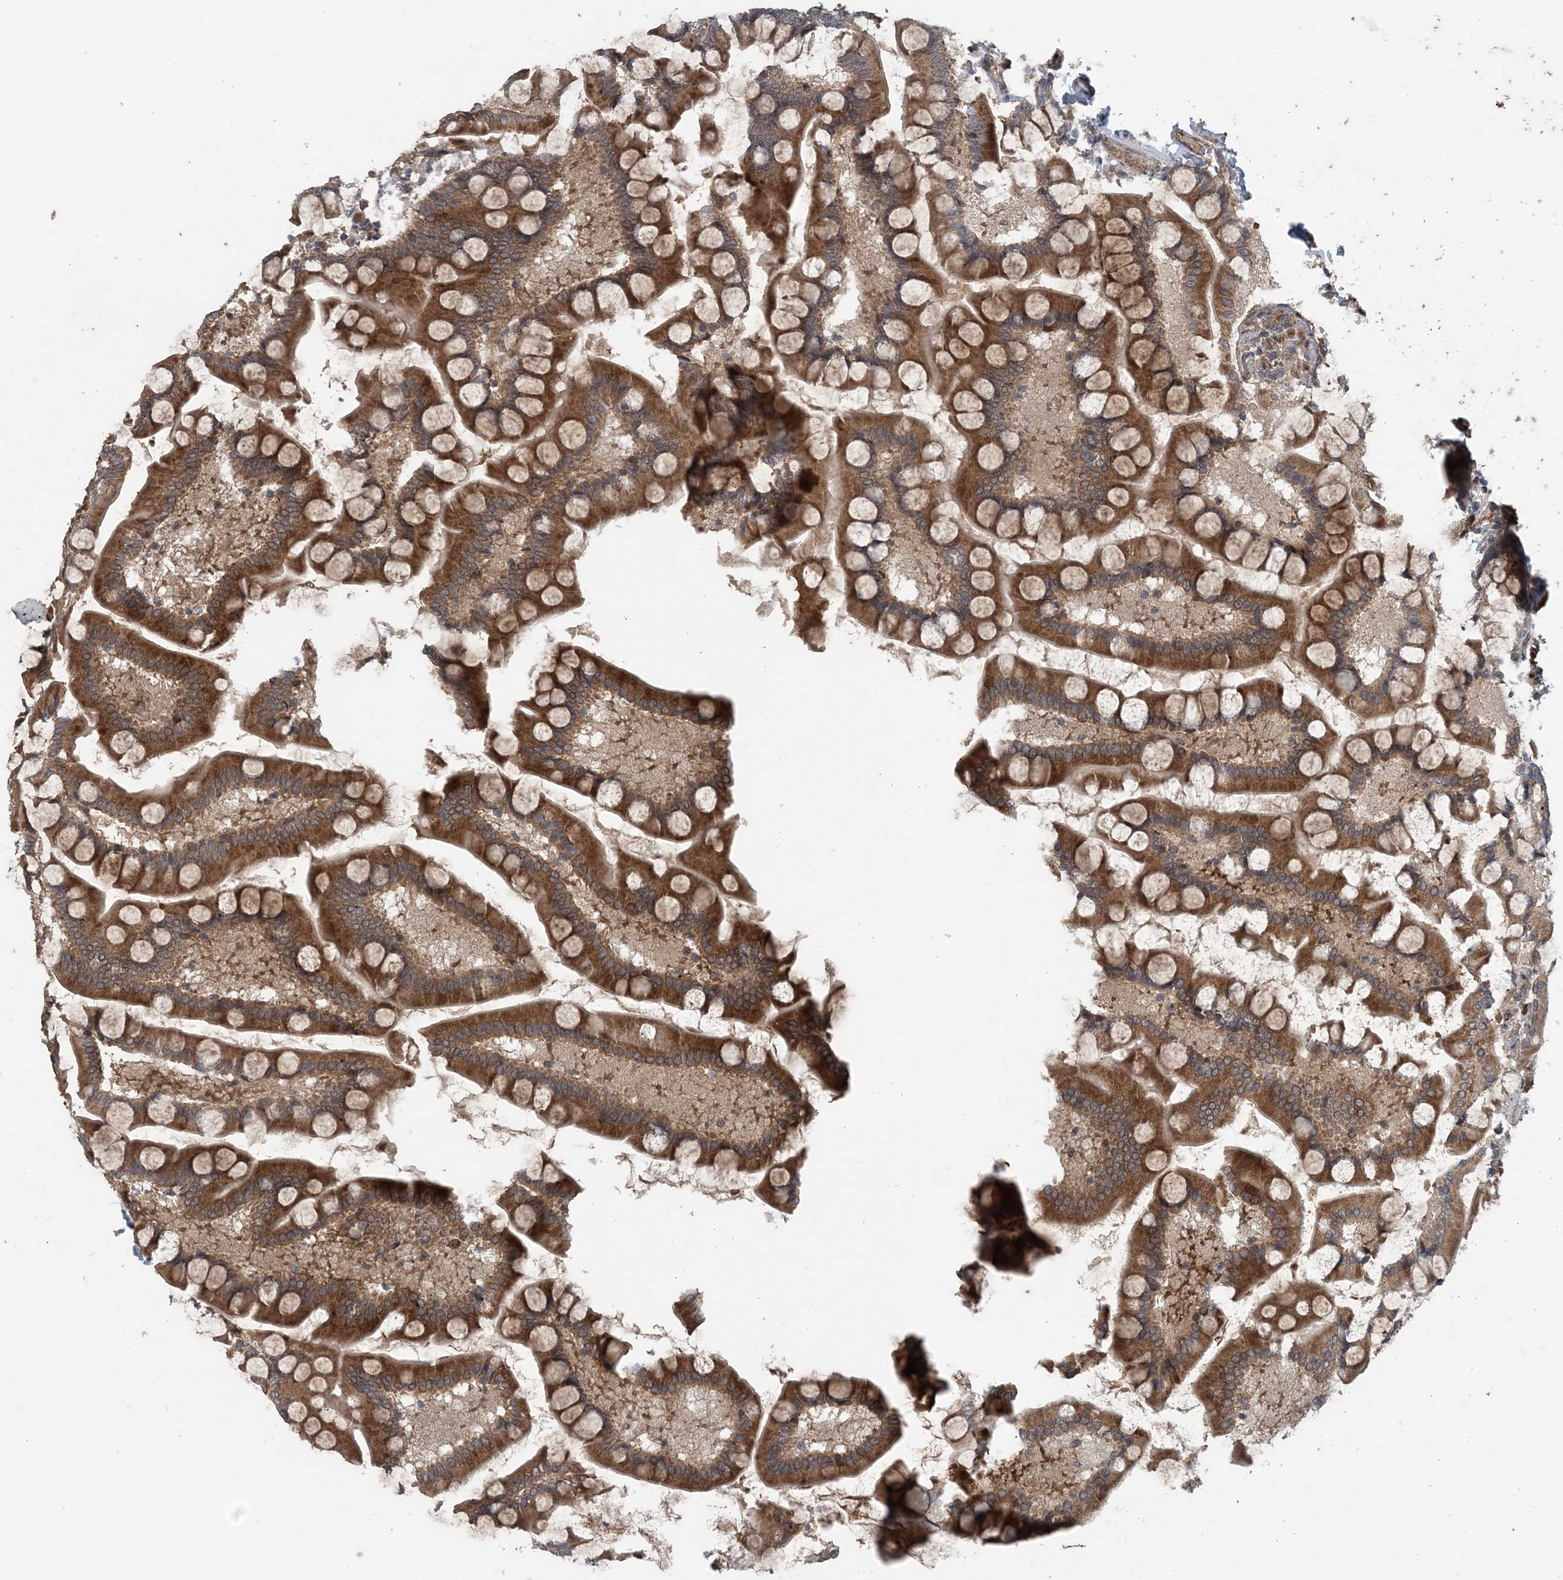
{"staining": {"intensity": "strong", "quantity": ">75%", "location": "cytoplasmic/membranous"}, "tissue": "small intestine", "cell_type": "Glandular cells", "image_type": "normal", "snomed": [{"axis": "morphology", "description": "Normal tissue, NOS"}, {"axis": "topography", "description": "Small intestine"}], "caption": "High-magnification brightfield microscopy of normal small intestine stained with DAB (brown) and counterstained with hematoxylin (blue). glandular cells exhibit strong cytoplasmic/membranous expression is present in about>75% of cells.", "gene": "MYO9B", "patient": {"sex": "male", "age": 41}}